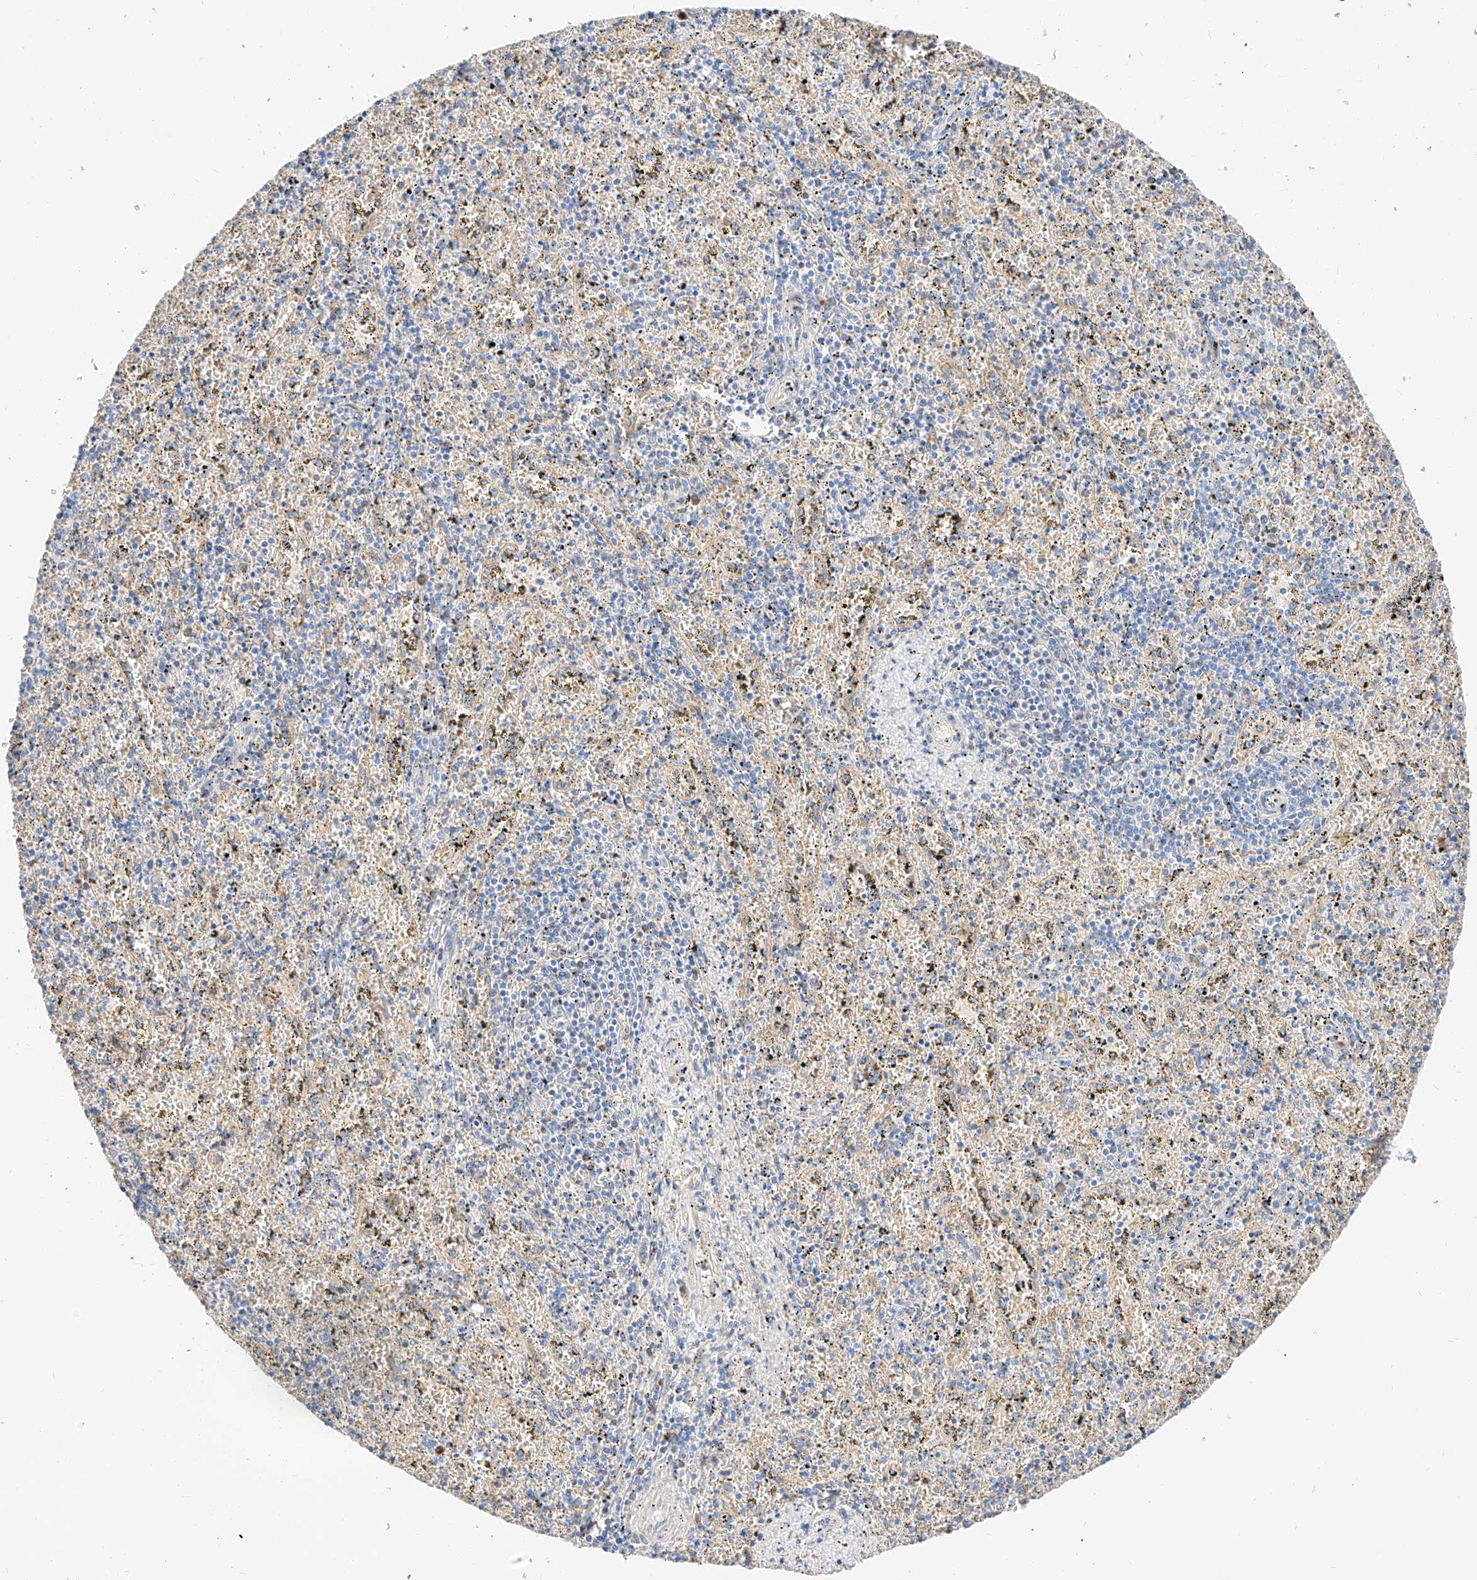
{"staining": {"intensity": "weak", "quantity": "<25%", "location": "cytoplasmic/membranous"}, "tissue": "spleen", "cell_type": "Cells in red pulp", "image_type": "normal", "snomed": [{"axis": "morphology", "description": "Normal tissue, NOS"}, {"axis": "topography", "description": "Spleen"}], "caption": "The immunohistochemistry (IHC) photomicrograph has no significant expression in cells in red pulp of spleen.", "gene": "MAP7", "patient": {"sex": "male", "age": 11}}